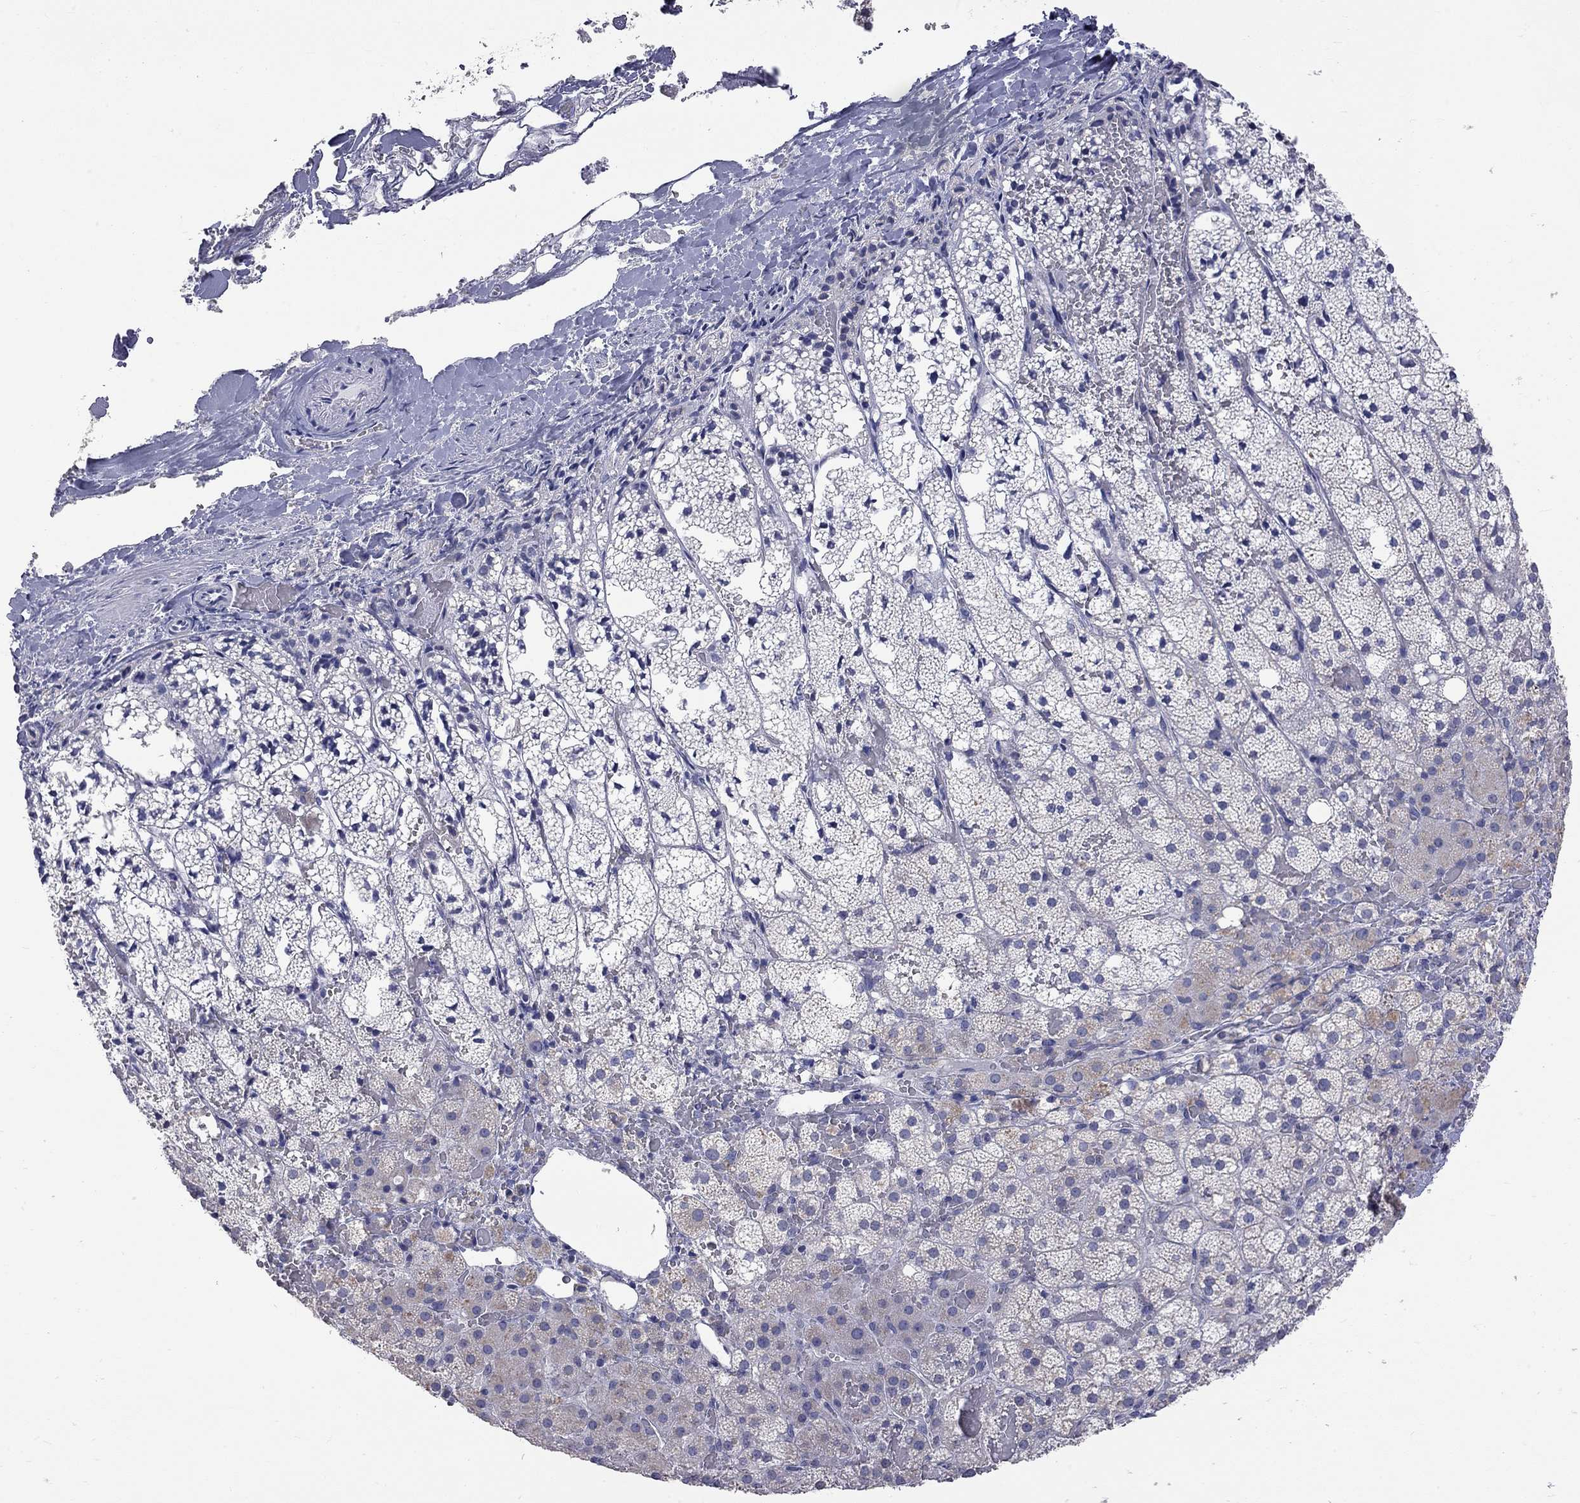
{"staining": {"intensity": "weak", "quantity": "<25%", "location": "cytoplasmic/membranous"}, "tissue": "adrenal gland", "cell_type": "Glandular cells", "image_type": "normal", "snomed": [{"axis": "morphology", "description": "Normal tissue, NOS"}, {"axis": "topography", "description": "Adrenal gland"}], "caption": "This histopathology image is of benign adrenal gland stained with immunohistochemistry to label a protein in brown with the nuclei are counter-stained blue. There is no expression in glandular cells.", "gene": "OPRK1", "patient": {"sex": "male", "age": 53}}